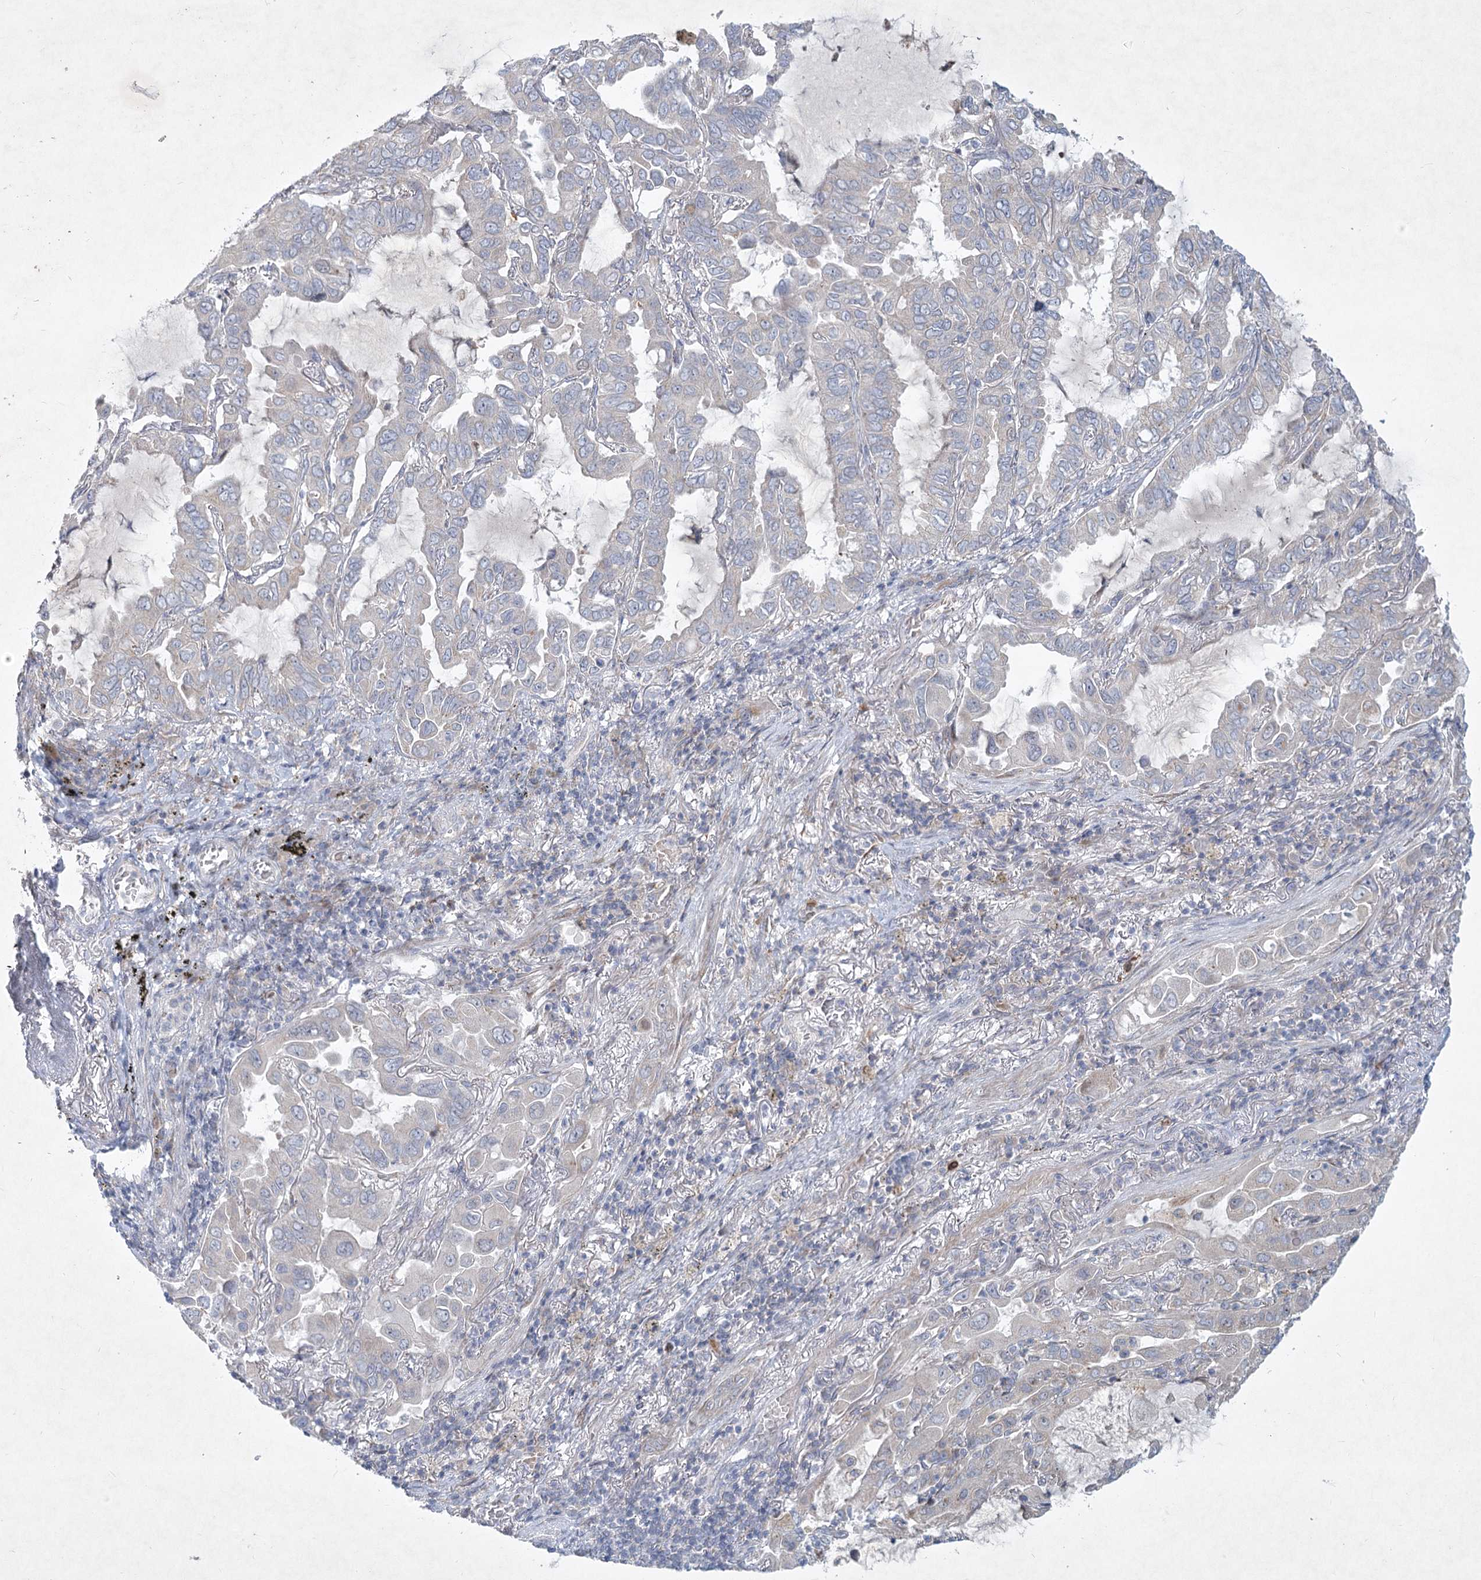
{"staining": {"intensity": "negative", "quantity": "none", "location": "none"}, "tissue": "lung cancer", "cell_type": "Tumor cells", "image_type": "cancer", "snomed": [{"axis": "morphology", "description": "Adenocarcinoma, NOS"}, {"axis": "topography", "description": "Lung"}], "caption": "The photomicrograph exhibits no significant staining in tumor cells of lung cancer (adenocarcinoma).", "gene": "PLA2G12A", "patient": {"sex": "male", "age": 64}}